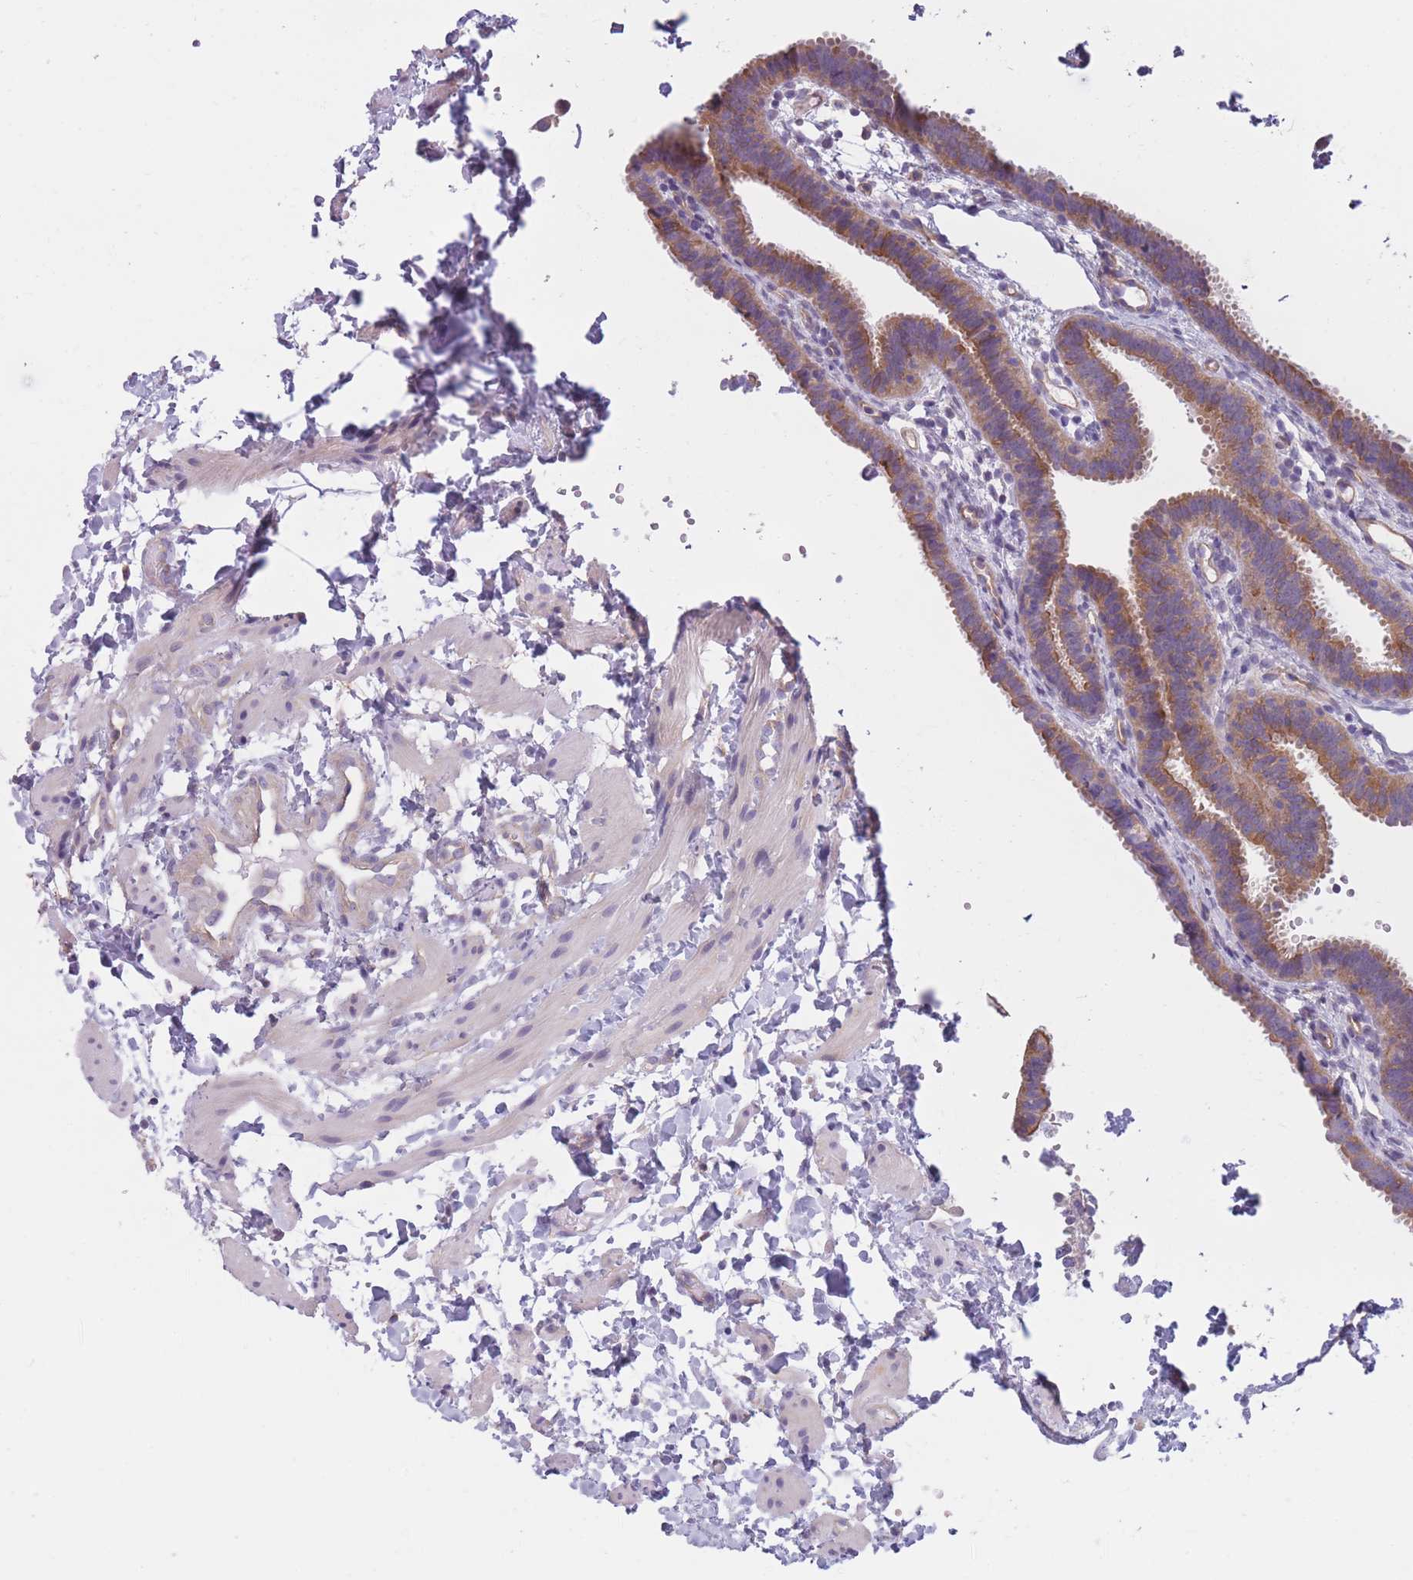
{"staining": {"intensity": "moderate", "quantity": ">75%", "location": "cytoplasmic/membranous"}, "tissue": "fallopian tube", "cell_type": "Glandular cells", "image_type": "normal", "snomed": [{"axis": "morphology", "description": "Normal tissue, NOS"}, {"axis": "topography", "description": "Fallopian tube"}], "caption": "Glandular cells display moderate cytoplasmic/membranous expression in about >75% of cells in unremarkable fallopian tube.", "gene": "SERPINB3", "patient": {"sex": "female", "age": 37}}